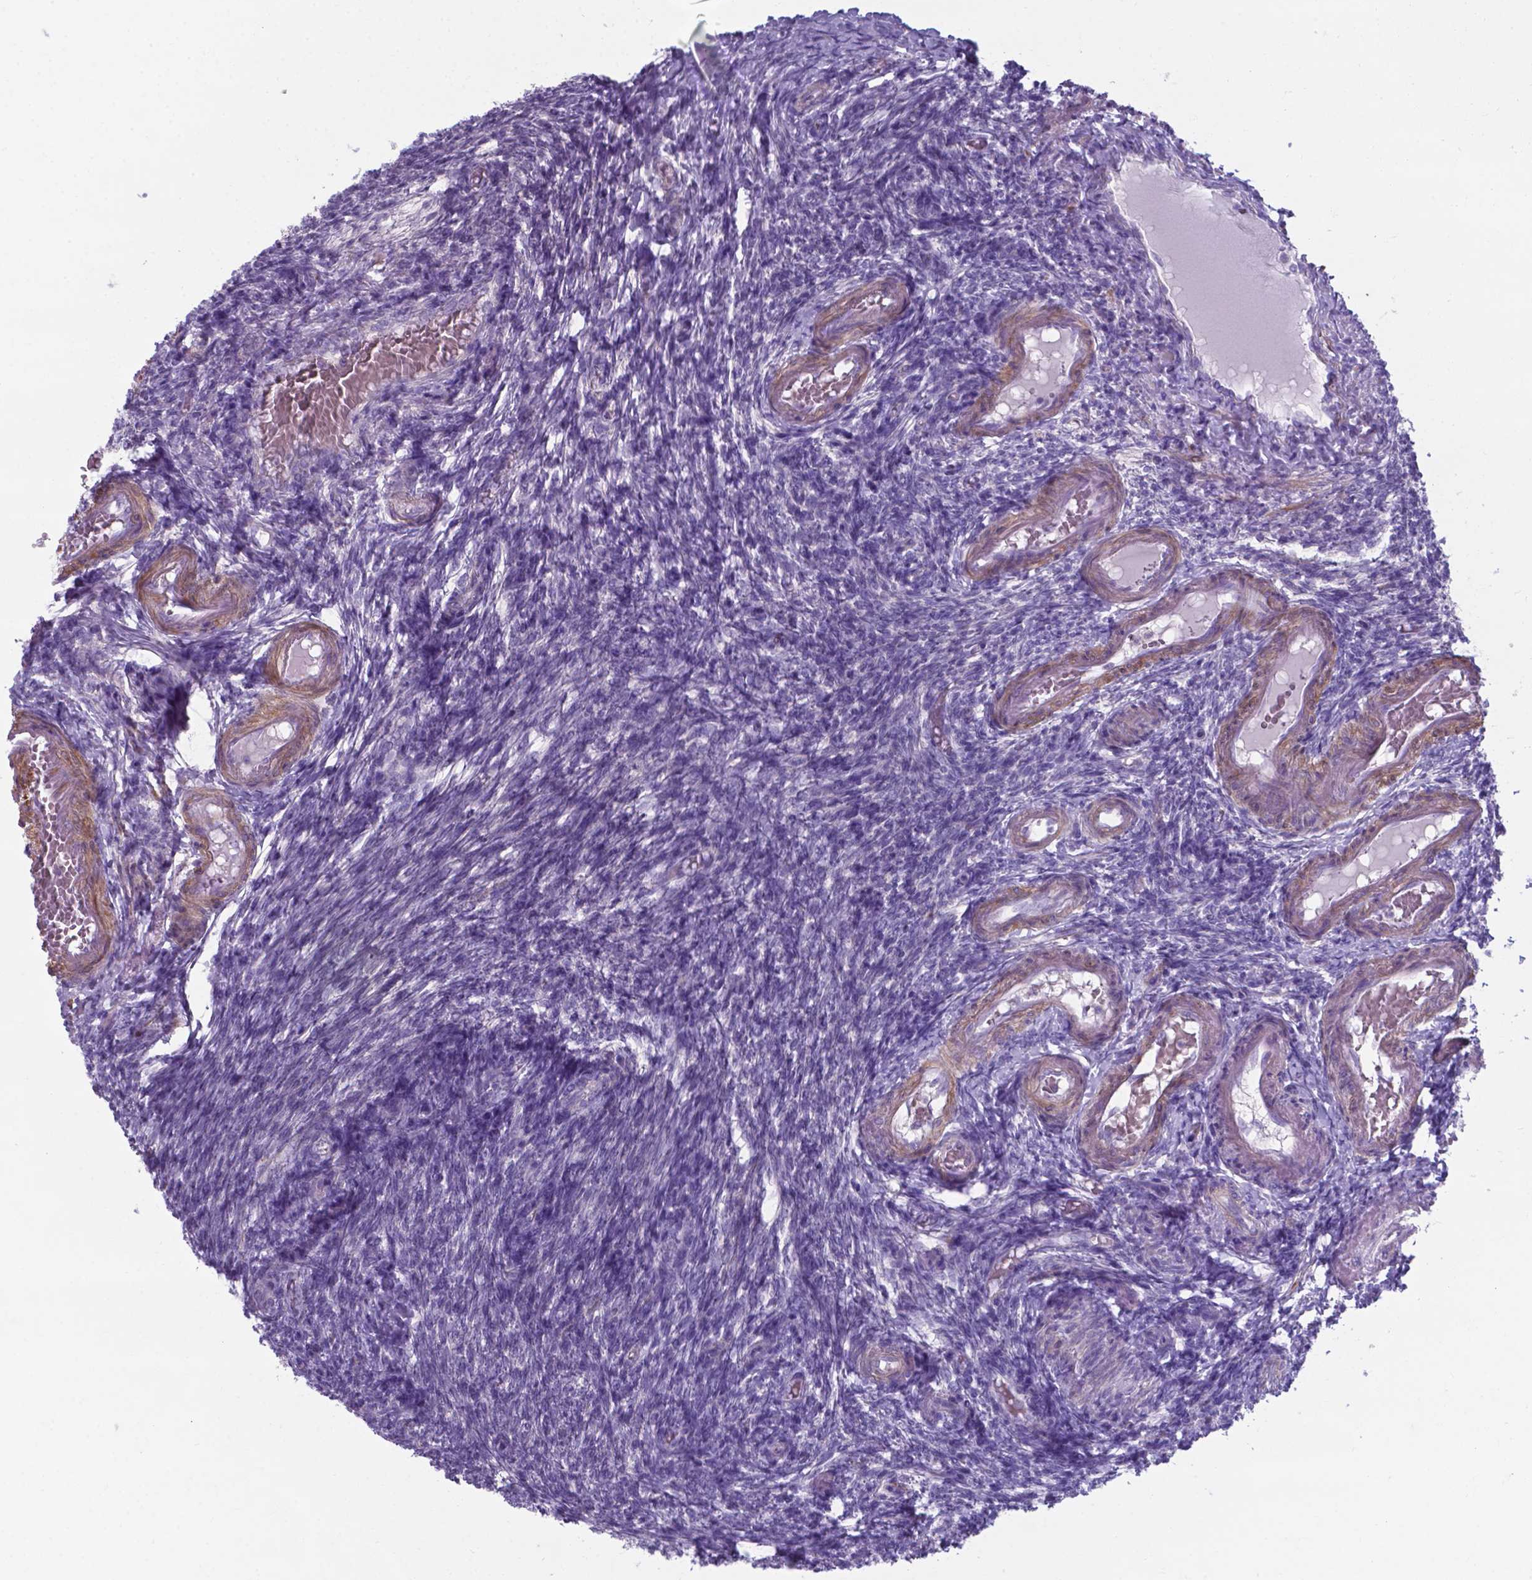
{"staining": {"intensity": "negative", "quantity": "none", "location": "none"}, "tissue": "ovary", "cell_type": "Ovarian stroma cells", "image_type": "normal", "snomed": [{"axis": "morphology", "description": "Normal tissue, NOS"}, {"axis": "topography", "description": "Ovary"}], "caption": "A micrograph of ovary stained for a protein shows no brown staining in ovarian stroma cells. (Brightfield microscopy of DAB (3,3'-diaminobenzidine) immunohistochemistry at high magnification).", "gene": "AP5B1", "patient": {"sex": "female", "age": 39}}